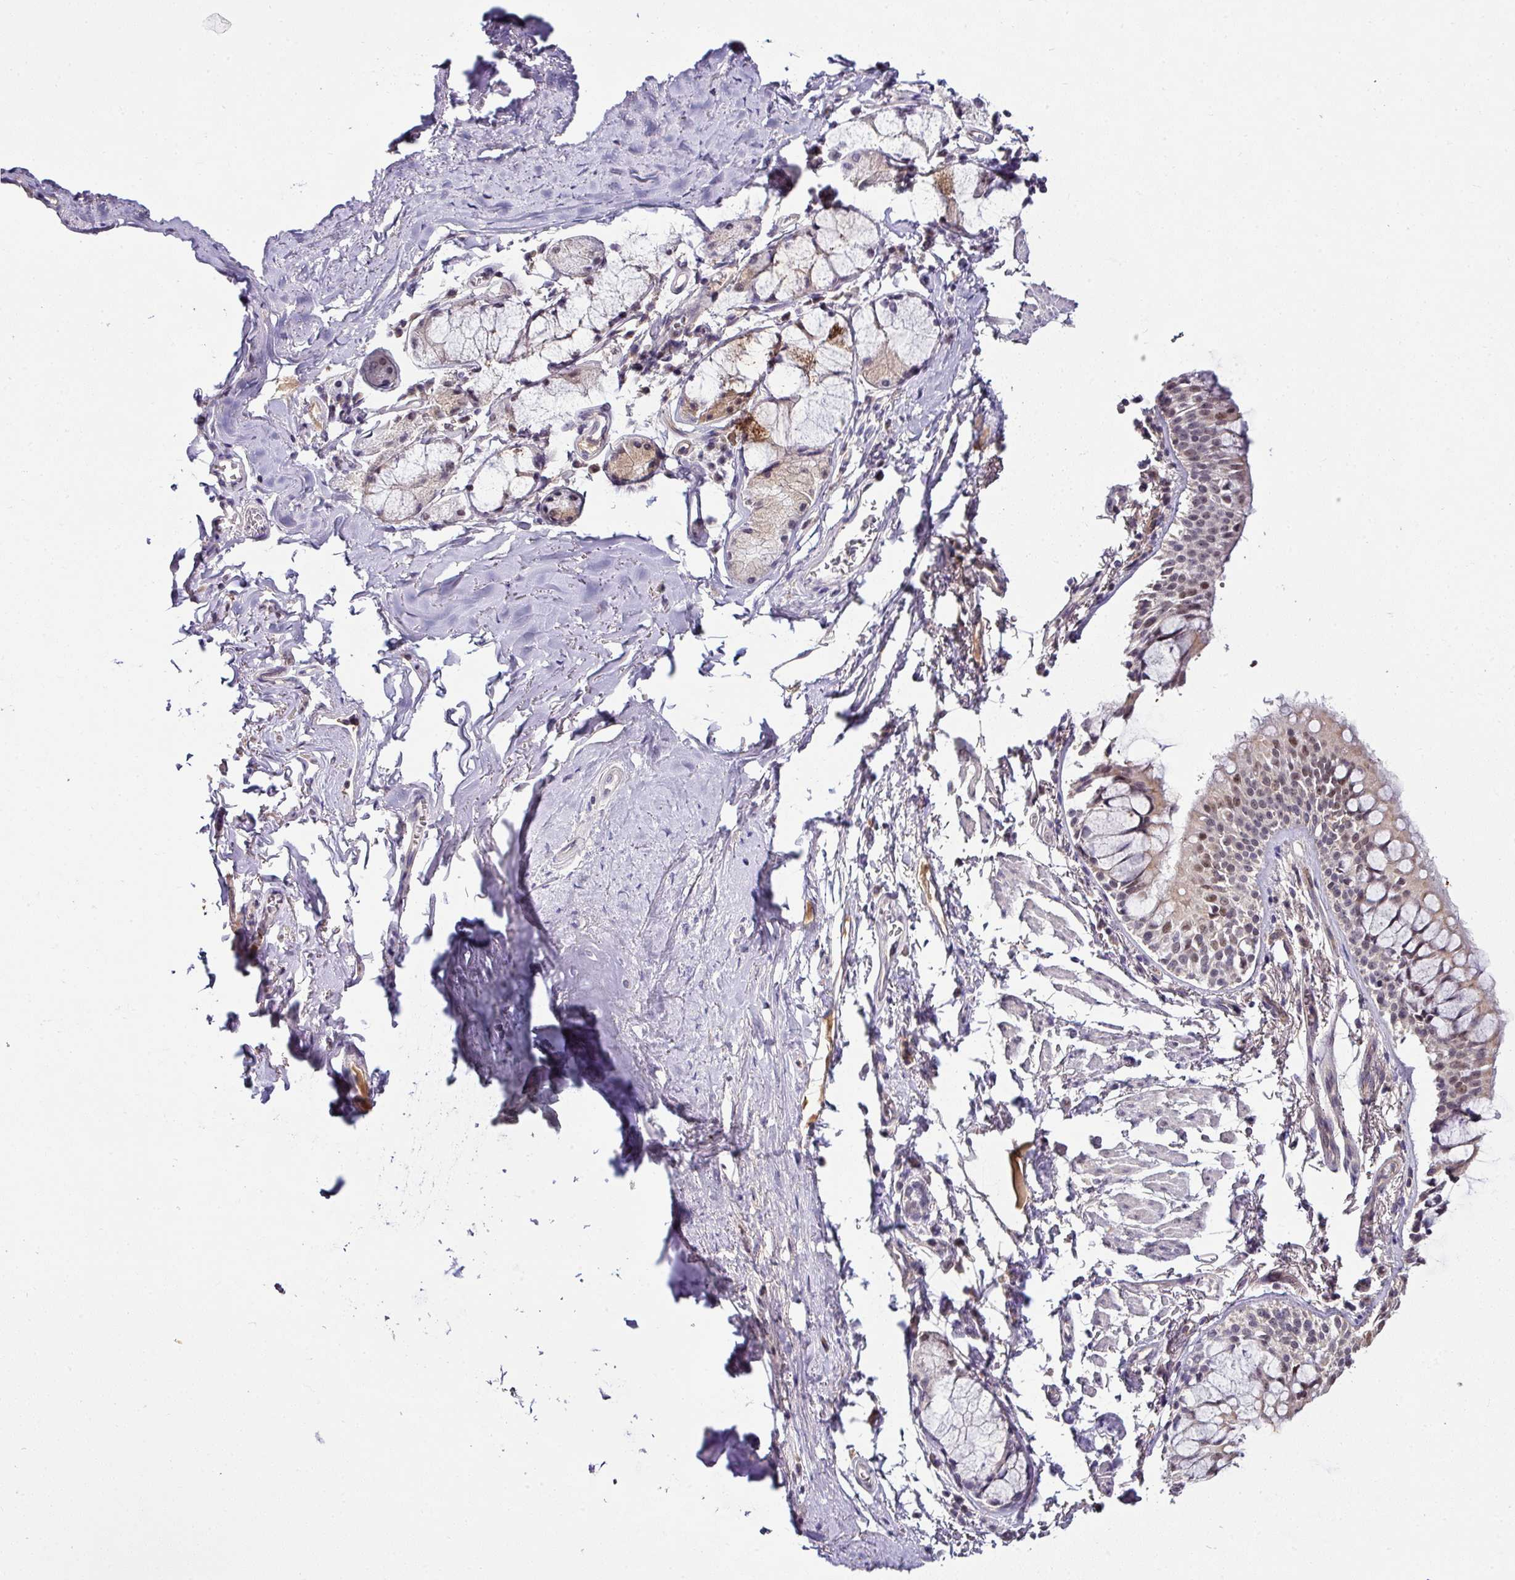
{"staining": {"intensity": "weak", "quantity": "<25%", "location": "nuclear"}, "tissue": "bronchus", "cell_type": "Respiratory epithelial cells", "image_type": "normal", "snomed": [{"axis": "morphology", "description": "Normal tissue, NOS"}, {"axis": "topography", "description": "Bronchus"}], "caption": "A high-resolution histopathology image shows immunohistochemistry staining of normal bronchus, which shows no significant staining in respiratory epithelial cells. (DAB (3,3'-diaminobenzidine) immunohistochemistry (IHC) visualized using brightfield microscopy, high magnification).", "gene": "NAPSA", "patient": {"sex": "male", "age": 70}}